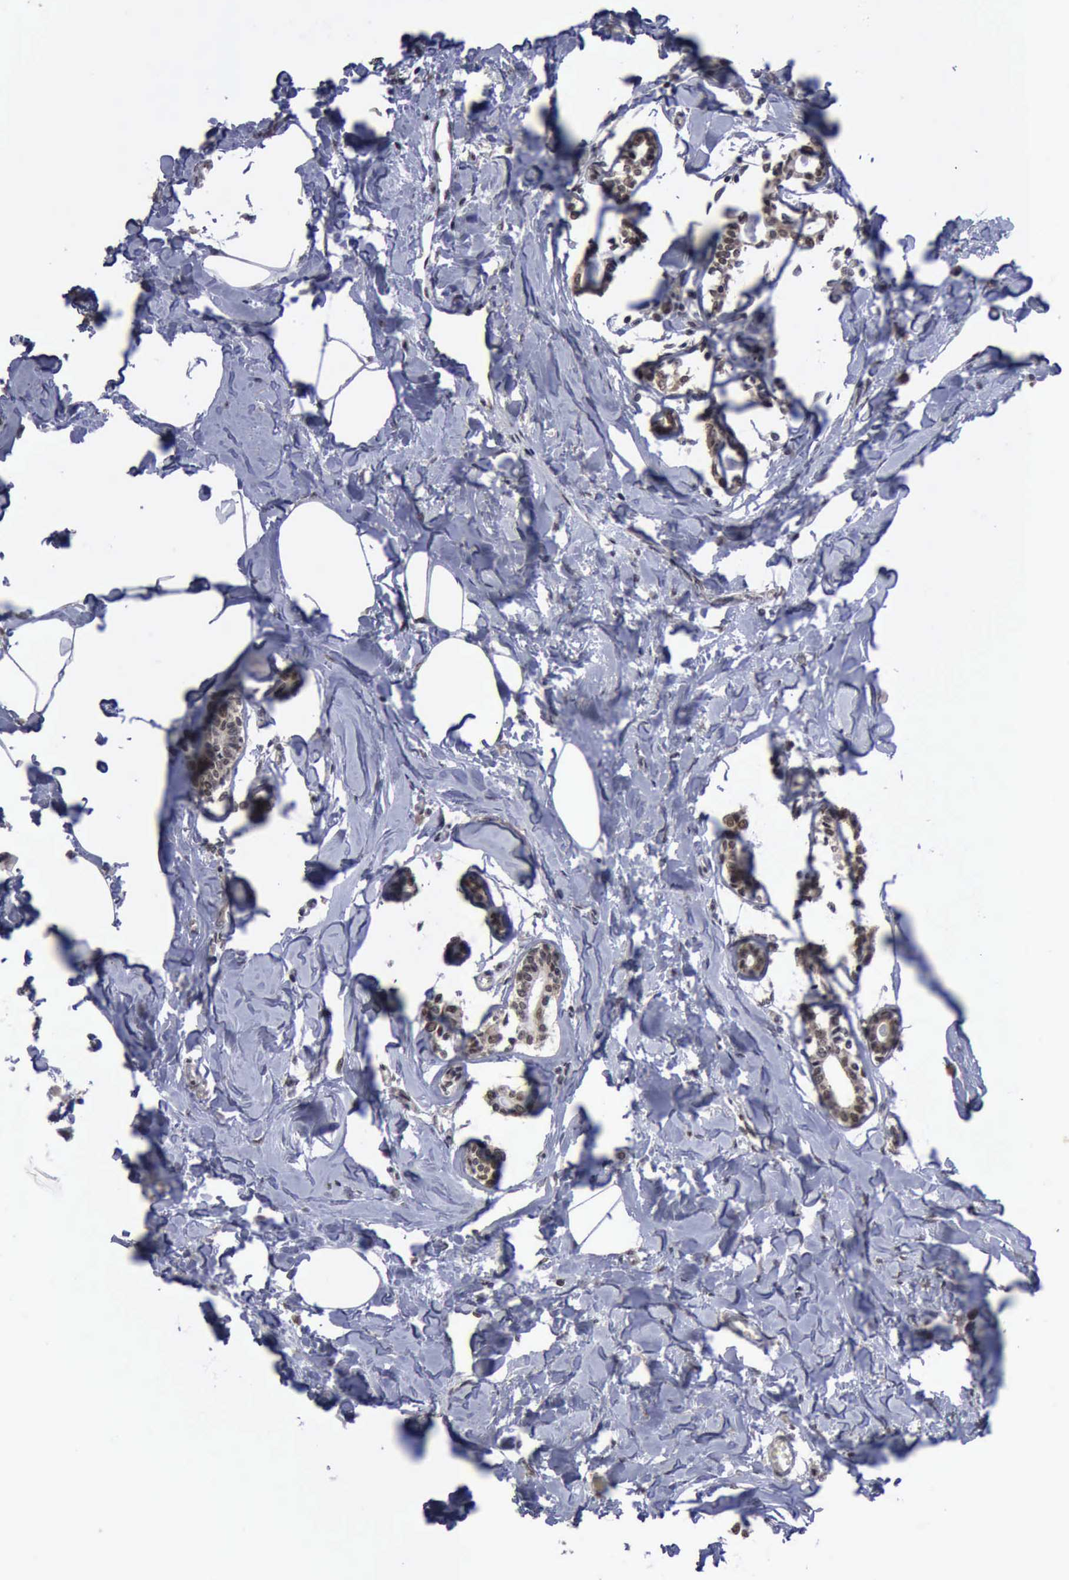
{"staining": {"intensity": "weak", "quantity": ">75%", "location": "cytoplasmic/membranous"}, "tissue": "breast cancer", "cell_type": "Tumor cells", "image_type": "cancer", "snomed": [{"axis": "morphology", "description": "Lobular carcinoma"}, {"axis": "topography", "description": "Breast"}], "caption": "Protein analysis of breast cancer (lobular carcinoma) tissue exhibits weak cytoplasmic/membranous expression in about >75% of tumor cells. Immunohistochemistry stains the protein in brown and the nuclei are stained blue.", "gene": "RTCB", "patient": {"sex": "female", "age": 51}}